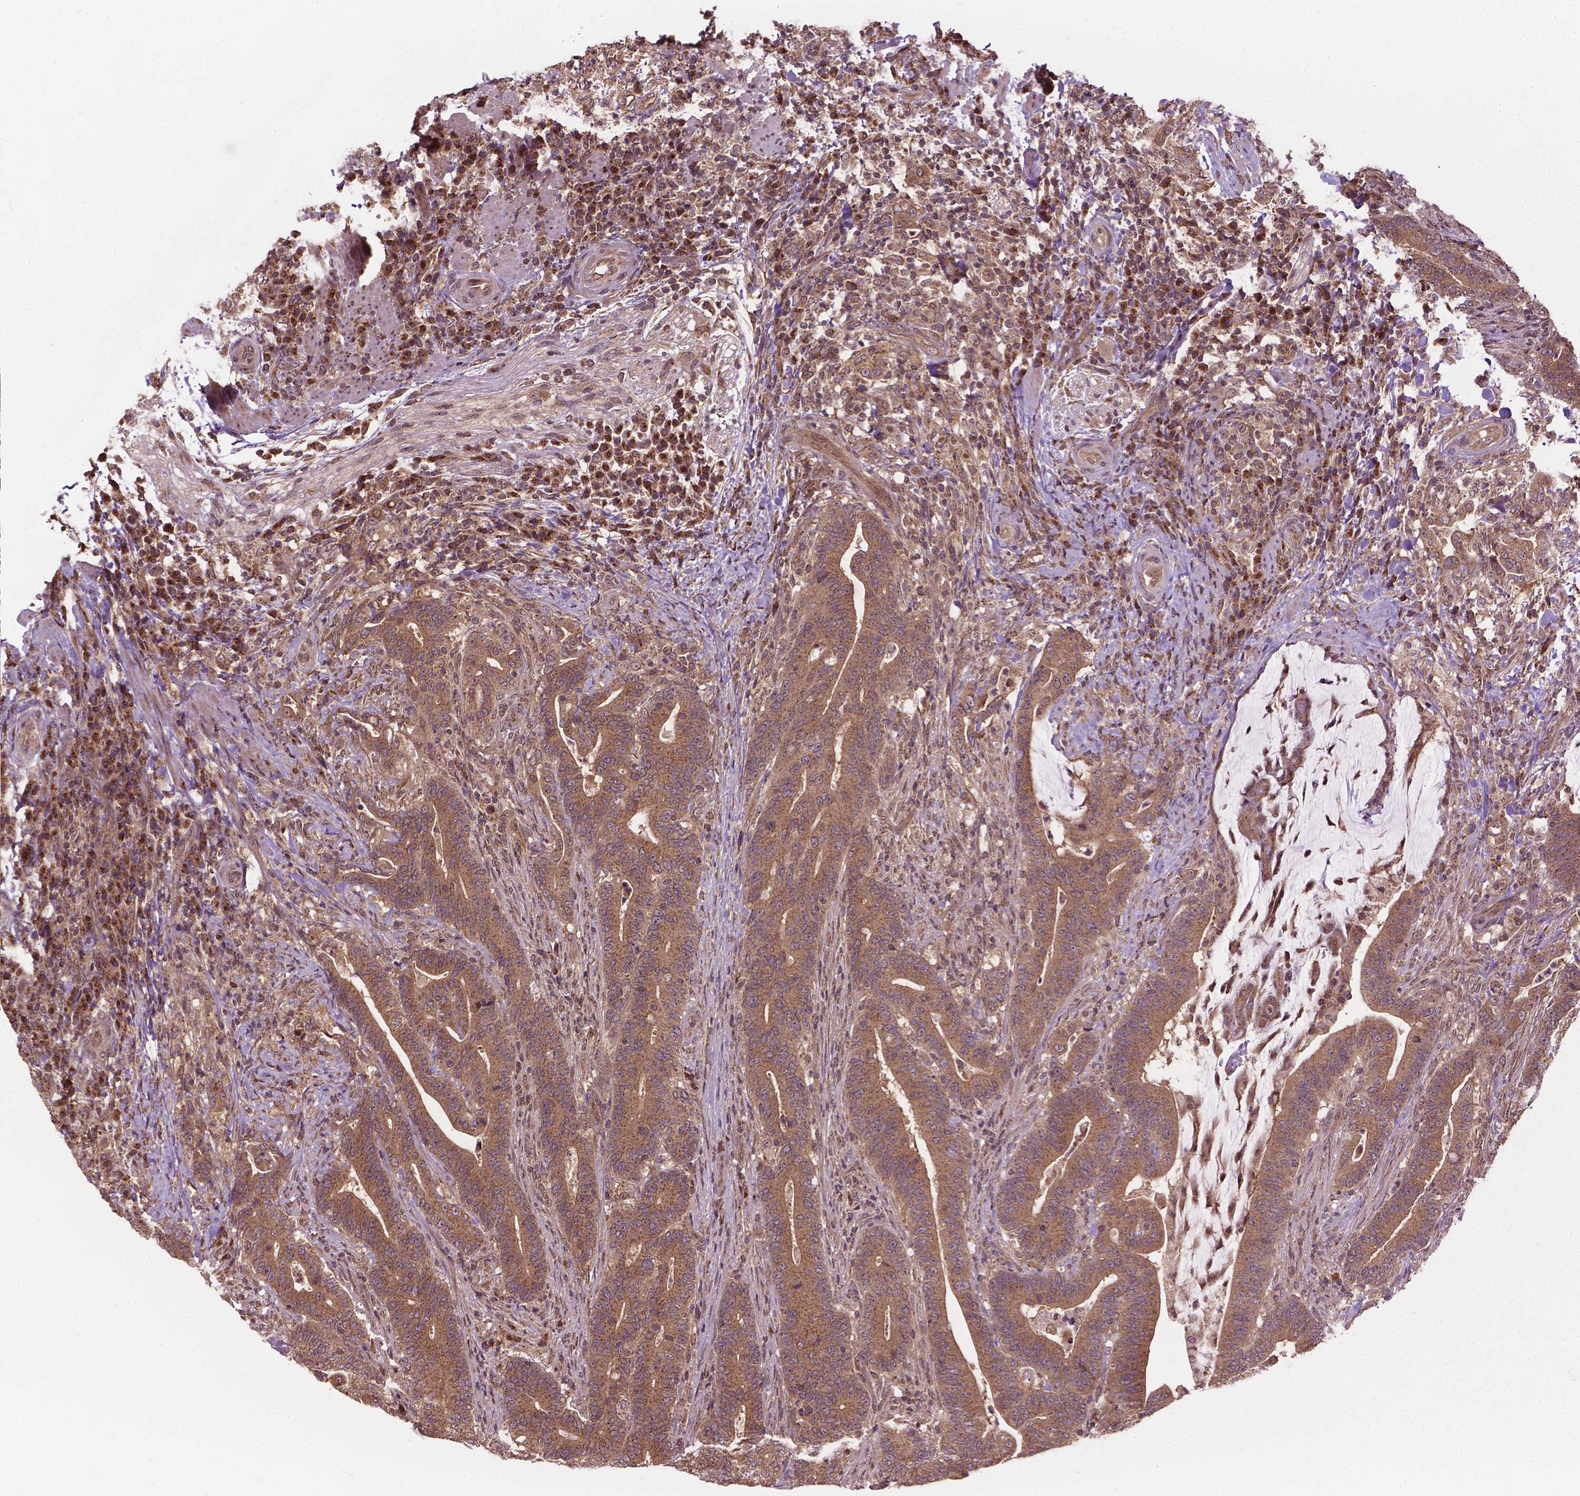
{"staining": {"intensity": "moderate", "quantity": ">75%", "location": "cytoplasmic/membranous"}, "tissue": "colorectal cancer", "cell_type": "Tumor cells", "image_type": "cancer", "snomed": [{"axis": "morphology", "description": "Adenocarcinoma, NOS"}, {"axis": "topography", "description": "Colon"}], "caption": "Immunohistochemistry (IHC) histopathology image of neoplastic tissue: human colorectal adenocarcinoma stained using IHC displays medium levels of moderate protein expression localized specifically in the cytoplasmic/membranous of tumor cells, appearing as a cytoplasmic/membranous brown color.", "gene": "PPP1CB", "patient": {"sex": "female", "age": 66}}